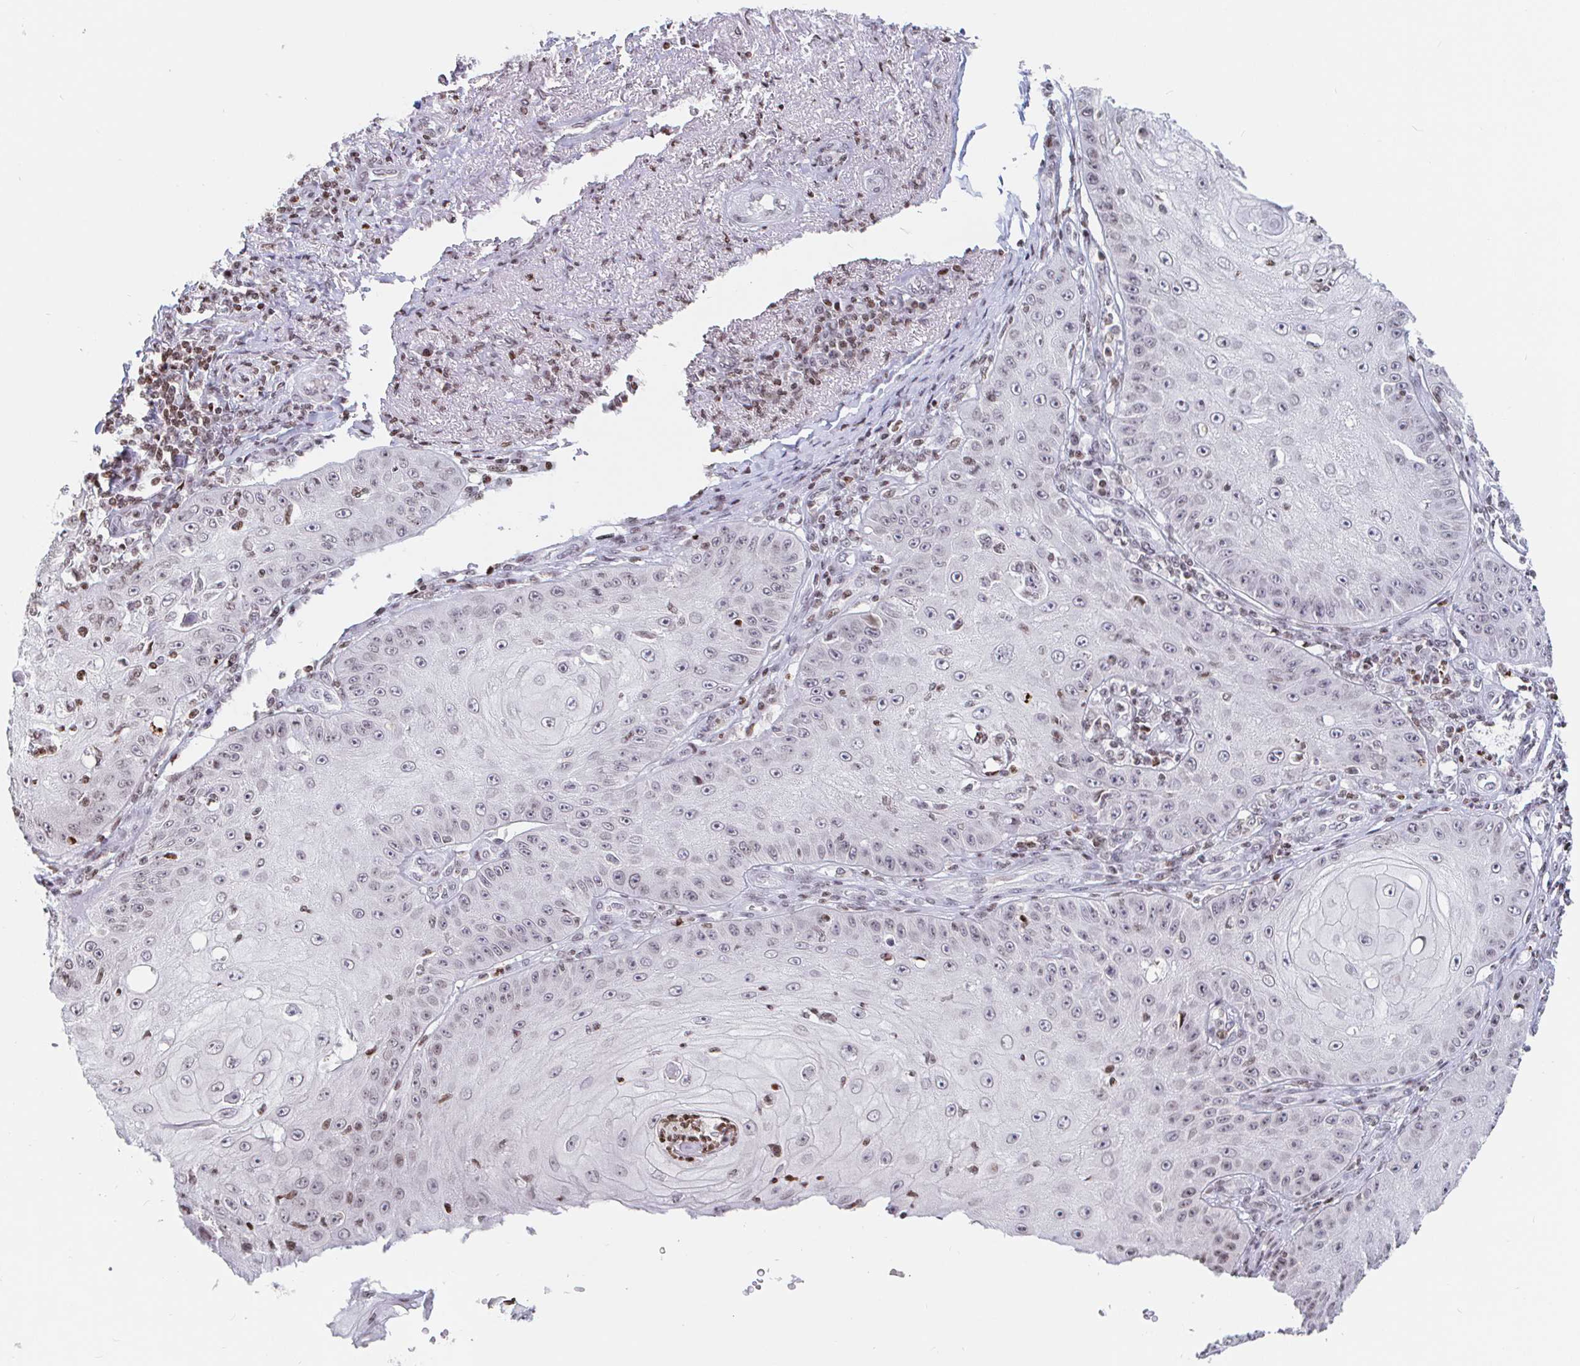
{"staining": {"intensity": "weak", "quantity": "<25%", "location": "nuclear"}, "tissue": "skin cancer", "cell_type": "Tumor cells", "image_type": "cancer", "snomed": [{"axis": "morphology", "description": "Squamous cell carcinoma, NOS"}, {"axis": "topography", "description": "Skin"}], "caption": "Immunohistochemistry micrograph of neoplastic tissue: skin cancer stained with DAB reveals no significant protein staining in tumor cells.", "gene": "HOXC10", "patient": {"sex": "male", "age": 70}}